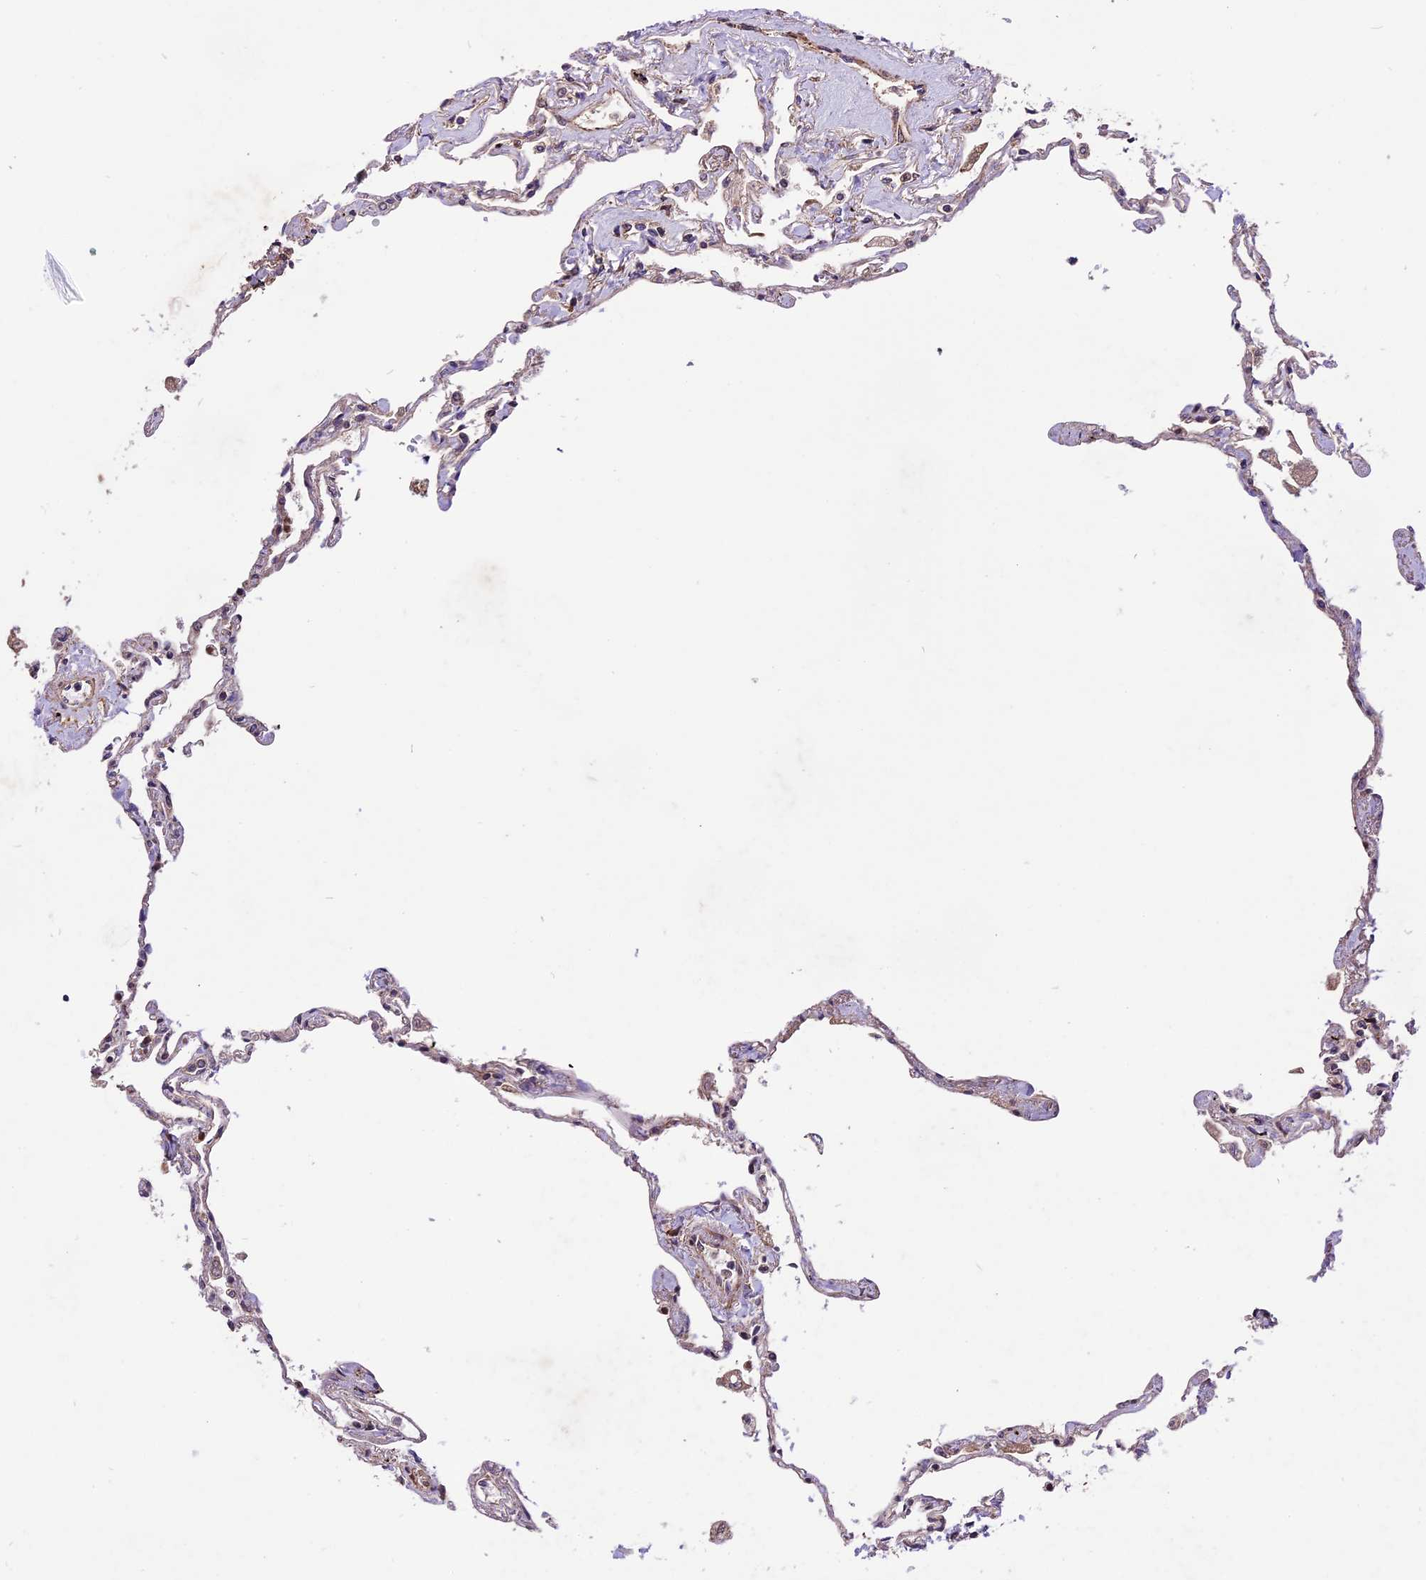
{"staining": {"intensity": "moderate", "quantity": "25%-75%", "location": "cytoplasmic/membranous"}, "tissue": "lung", "cell_type": "Alveolar cells", "image_type": "normal", "snomed": [{"axis": "morphology", "description": "Normal tissue, NOS"}, {"axis": "topography", "description": "Lung"}], "caption": "Protein staining by immunohistochemistry (IHC) exhibits moderate cytoplasmic/membranous positivity in approximately 25%-75% of alveolar cells in unremarkable lung. Immunohistochemistry stains the protein of interest in brown and the nuclei are stained blue.", "gene": "HDAC5", "patient": {"sex": "female", "age": 67}}